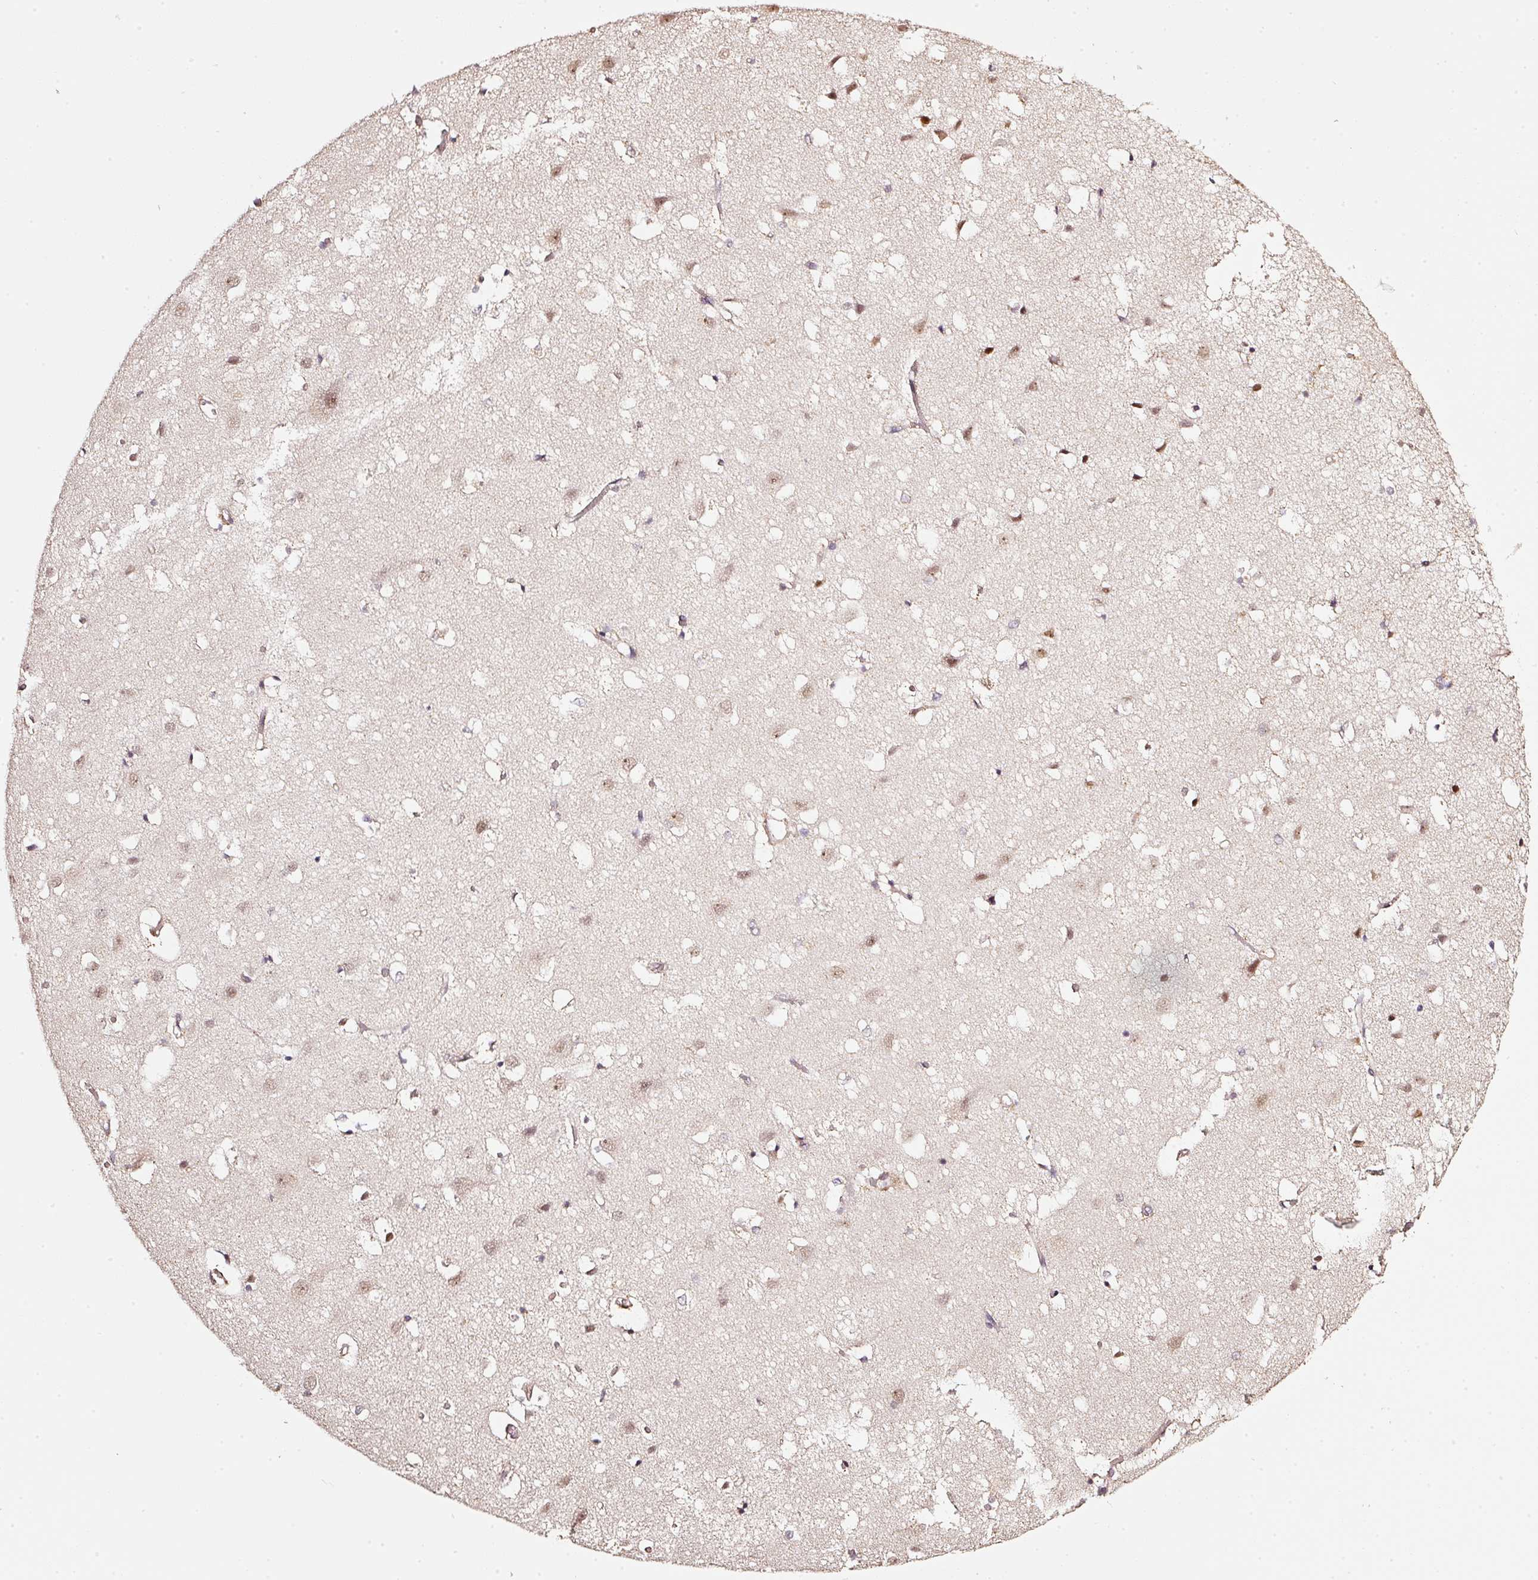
{"staining": {"intensity": "weak", "quantity": ">75%", "location": "cytoplasmic/membranous"}, "tissue": "cerebral cortex", "cell_type": "Endothelial cells", "image_type": "normal", "snomed": [{"axis": "morphology", "description": "Normal tissue, NOS"}, {"axis": "topography", "description": "Cerebral cortex"}], "caption": "A micrograph of cerebral cortex stained for a protein exhibits weak cytoplasmic/membranous brown staining in endothelial cells. (DAB (3,3'-diaminobenzidine) IHC, brown staining for protein, blue staining for nuclei).", "gene": "RAB35", "patient": {"sex": "male", "age": 70}}